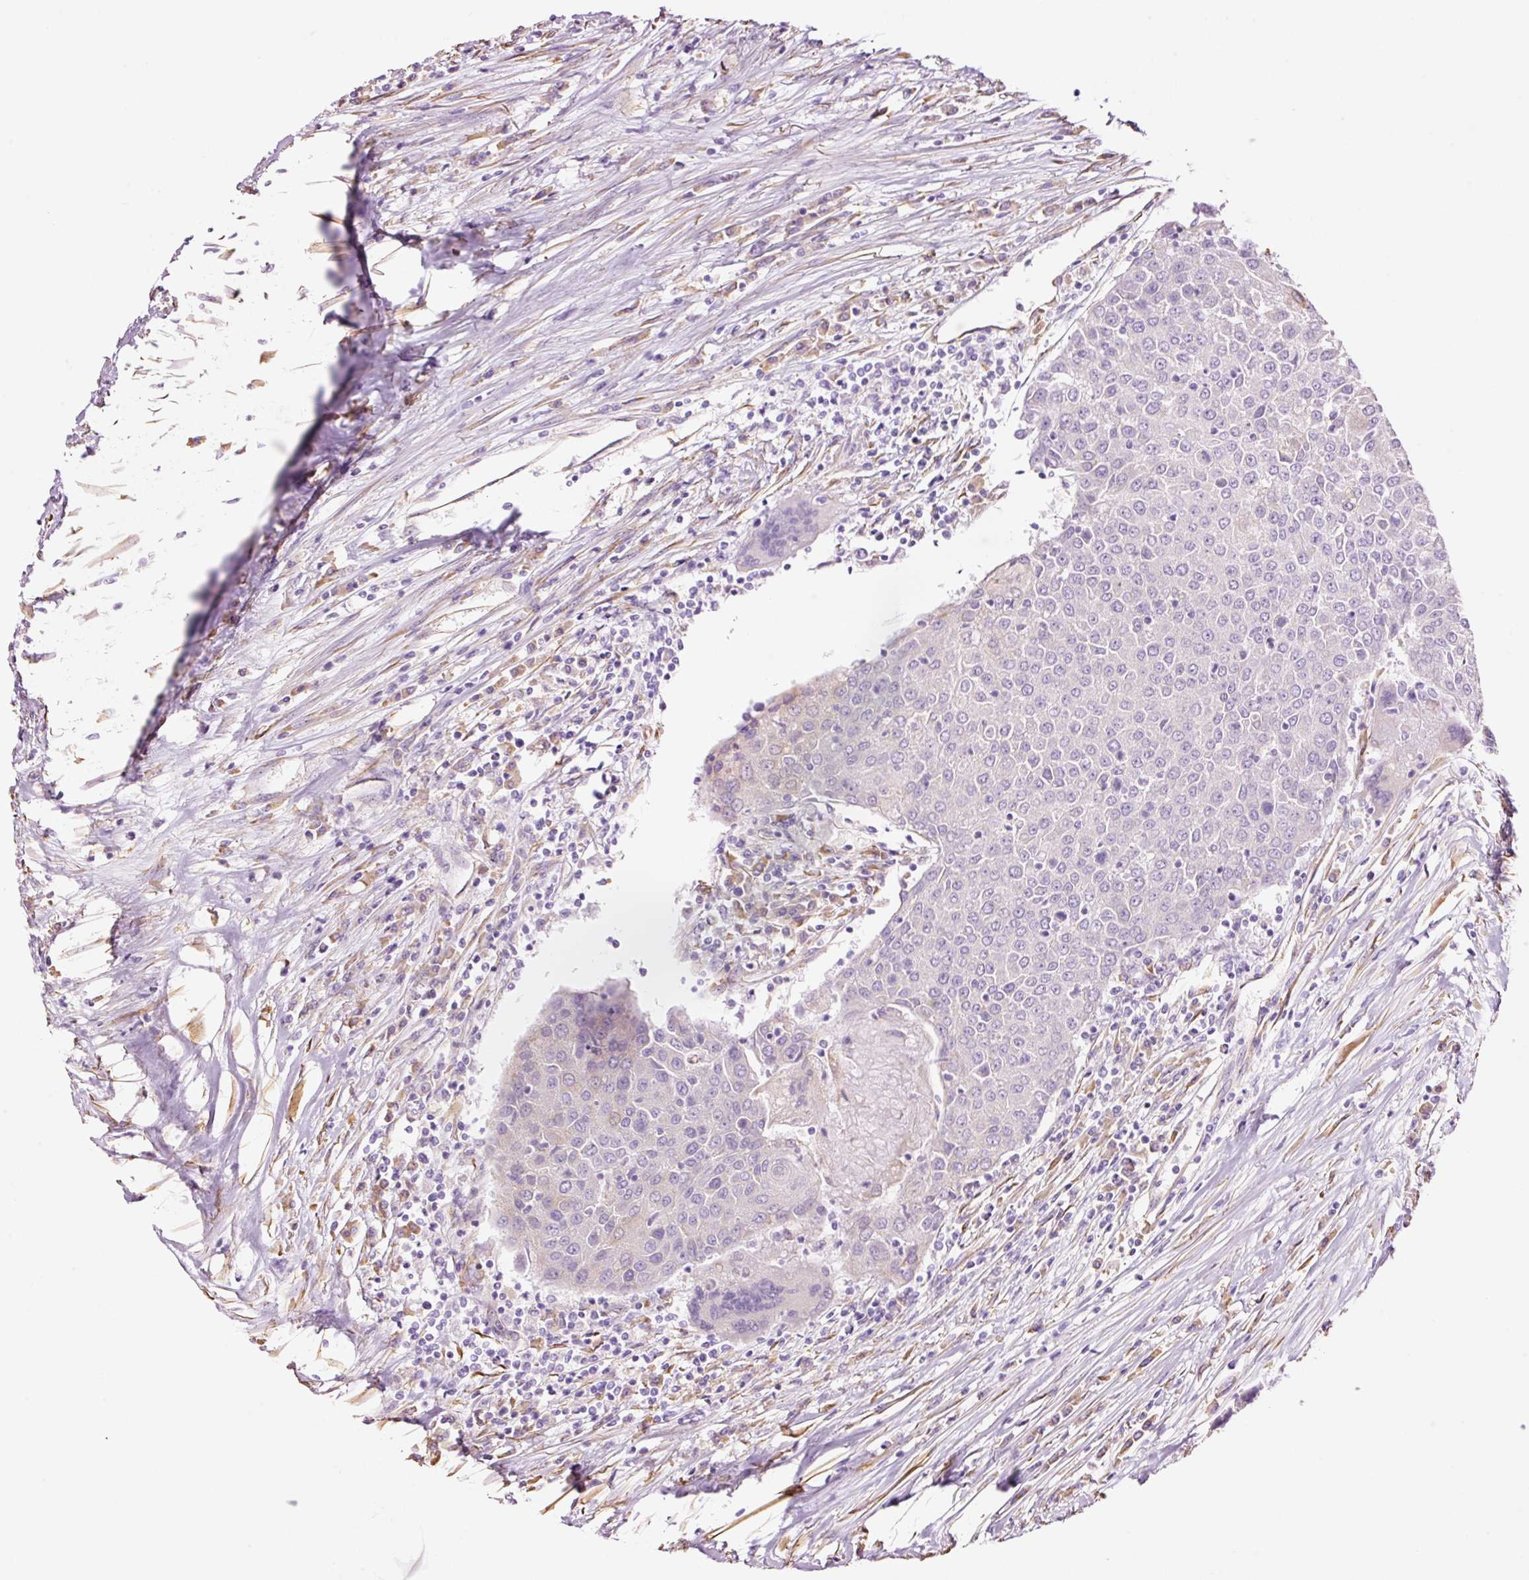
{"staining": {"intensity": "negative", "quantity": "none", "location": "none"}, "tissue": "urothelial cancer", "cell_type": "Tumor cells", "image_type": "cancer", "snomed": [{"axis": "morphology", "description": "Urothelial carcinoma, High grade"}, {"axis": "topography", "description": "Urinary bladder"}], "caption": "Histopathology image shows no significant protein positivity in tumor cells of urothelial cancer.", "gene": "GCG", "patient": {"sex": "female", "age": 85}}